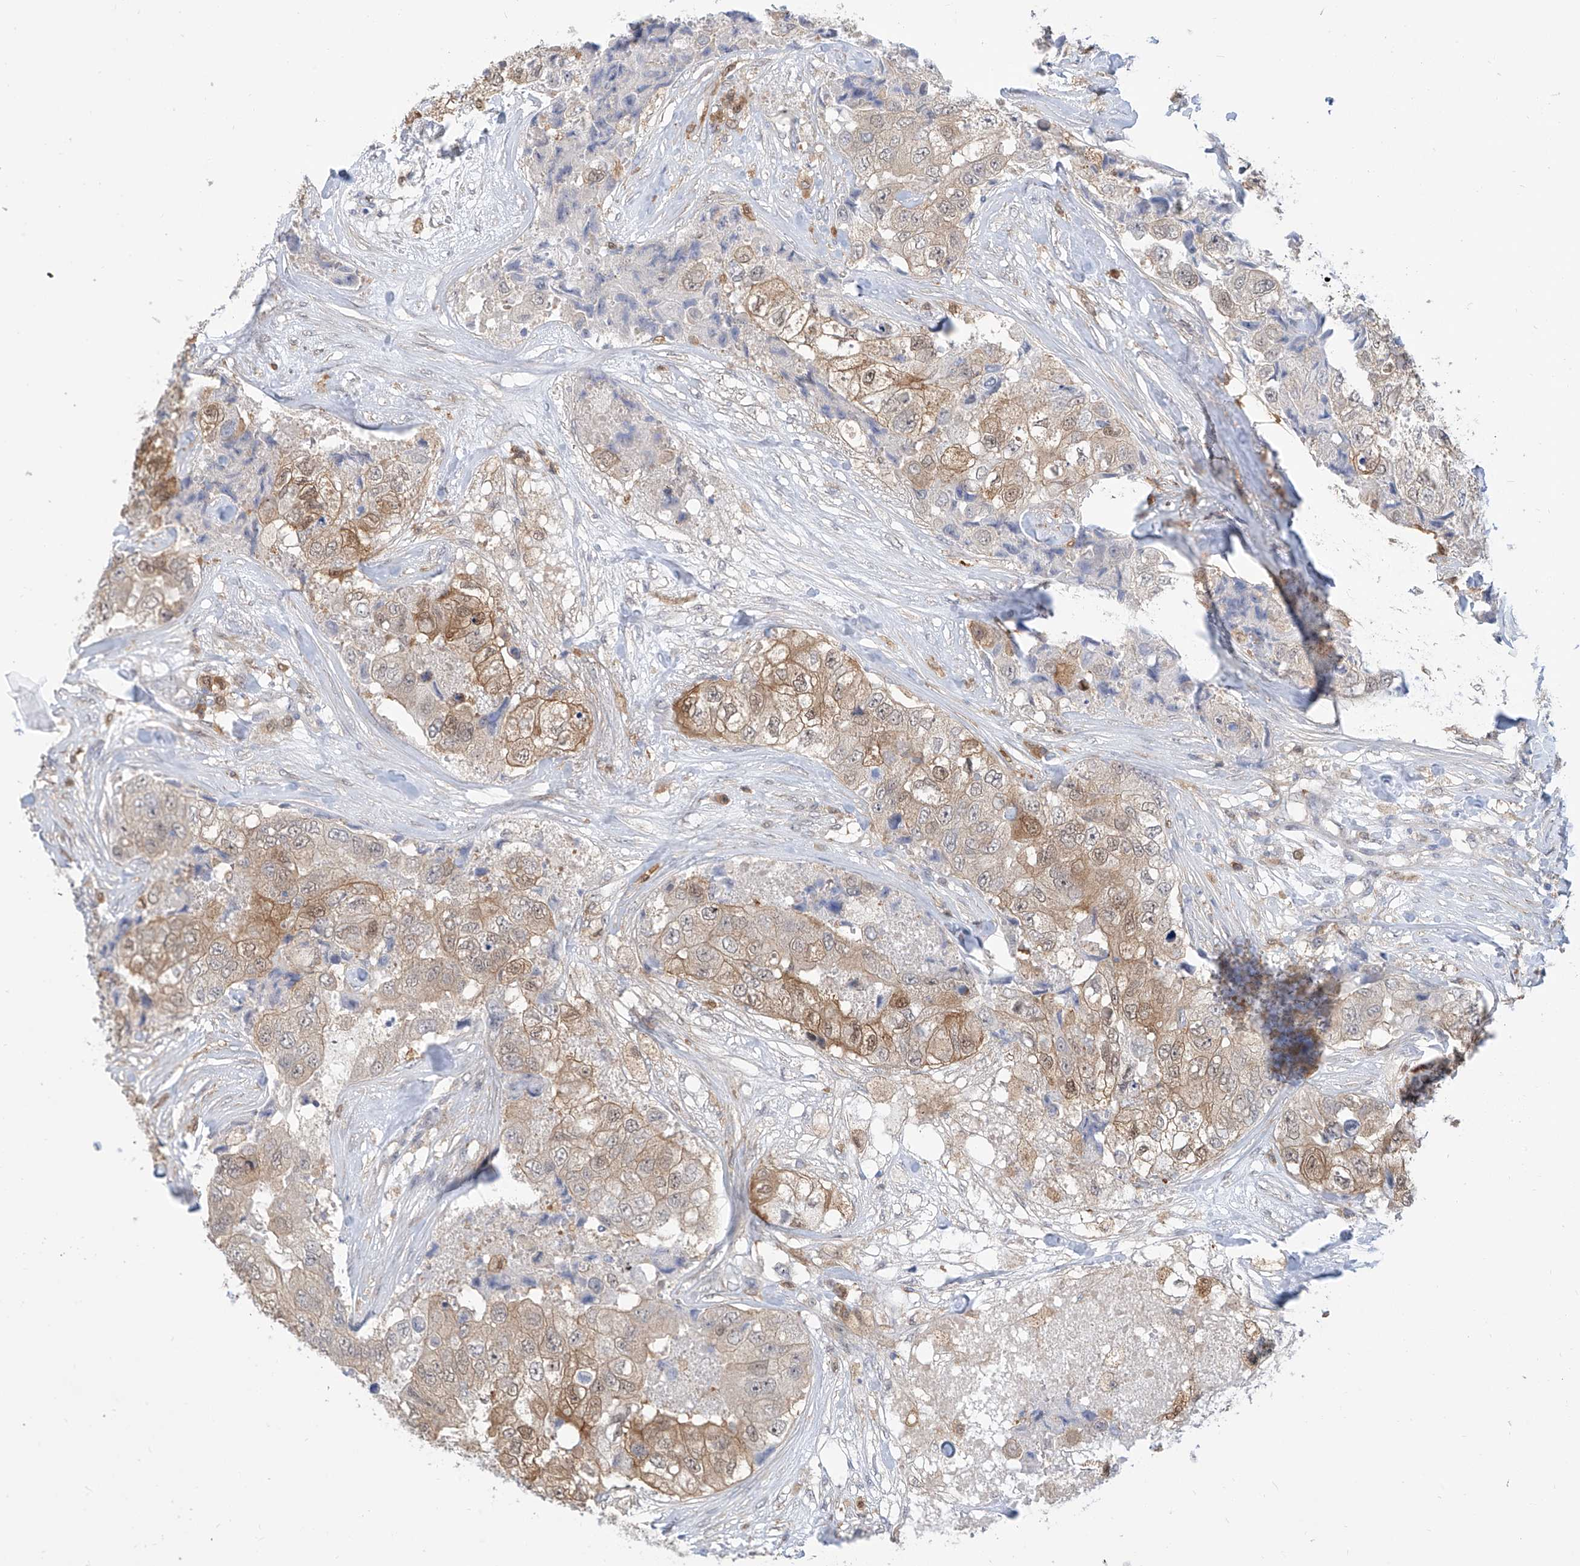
{"staining": {"intensity": "moderate", "quantity": "25%-75%", "location": "cytoplasmic/membranous,nuclear"}, "tissue": "breast cancer", "cell_type": "Tumor cells", "image_type": "cancer", "snomed": [{"axis": "morphology", "description": "Duct carcinoma"}, {"axis": "topography", "description": "Breast"}], "caption": "The image demonstrates staining of breast cancer, revealing moderate cytoplasmic/membranous and nuclear protein expression (brown color) within tumor cells.", "gene": "PDXK", "patient": {"sex": "female", "age": 62}}